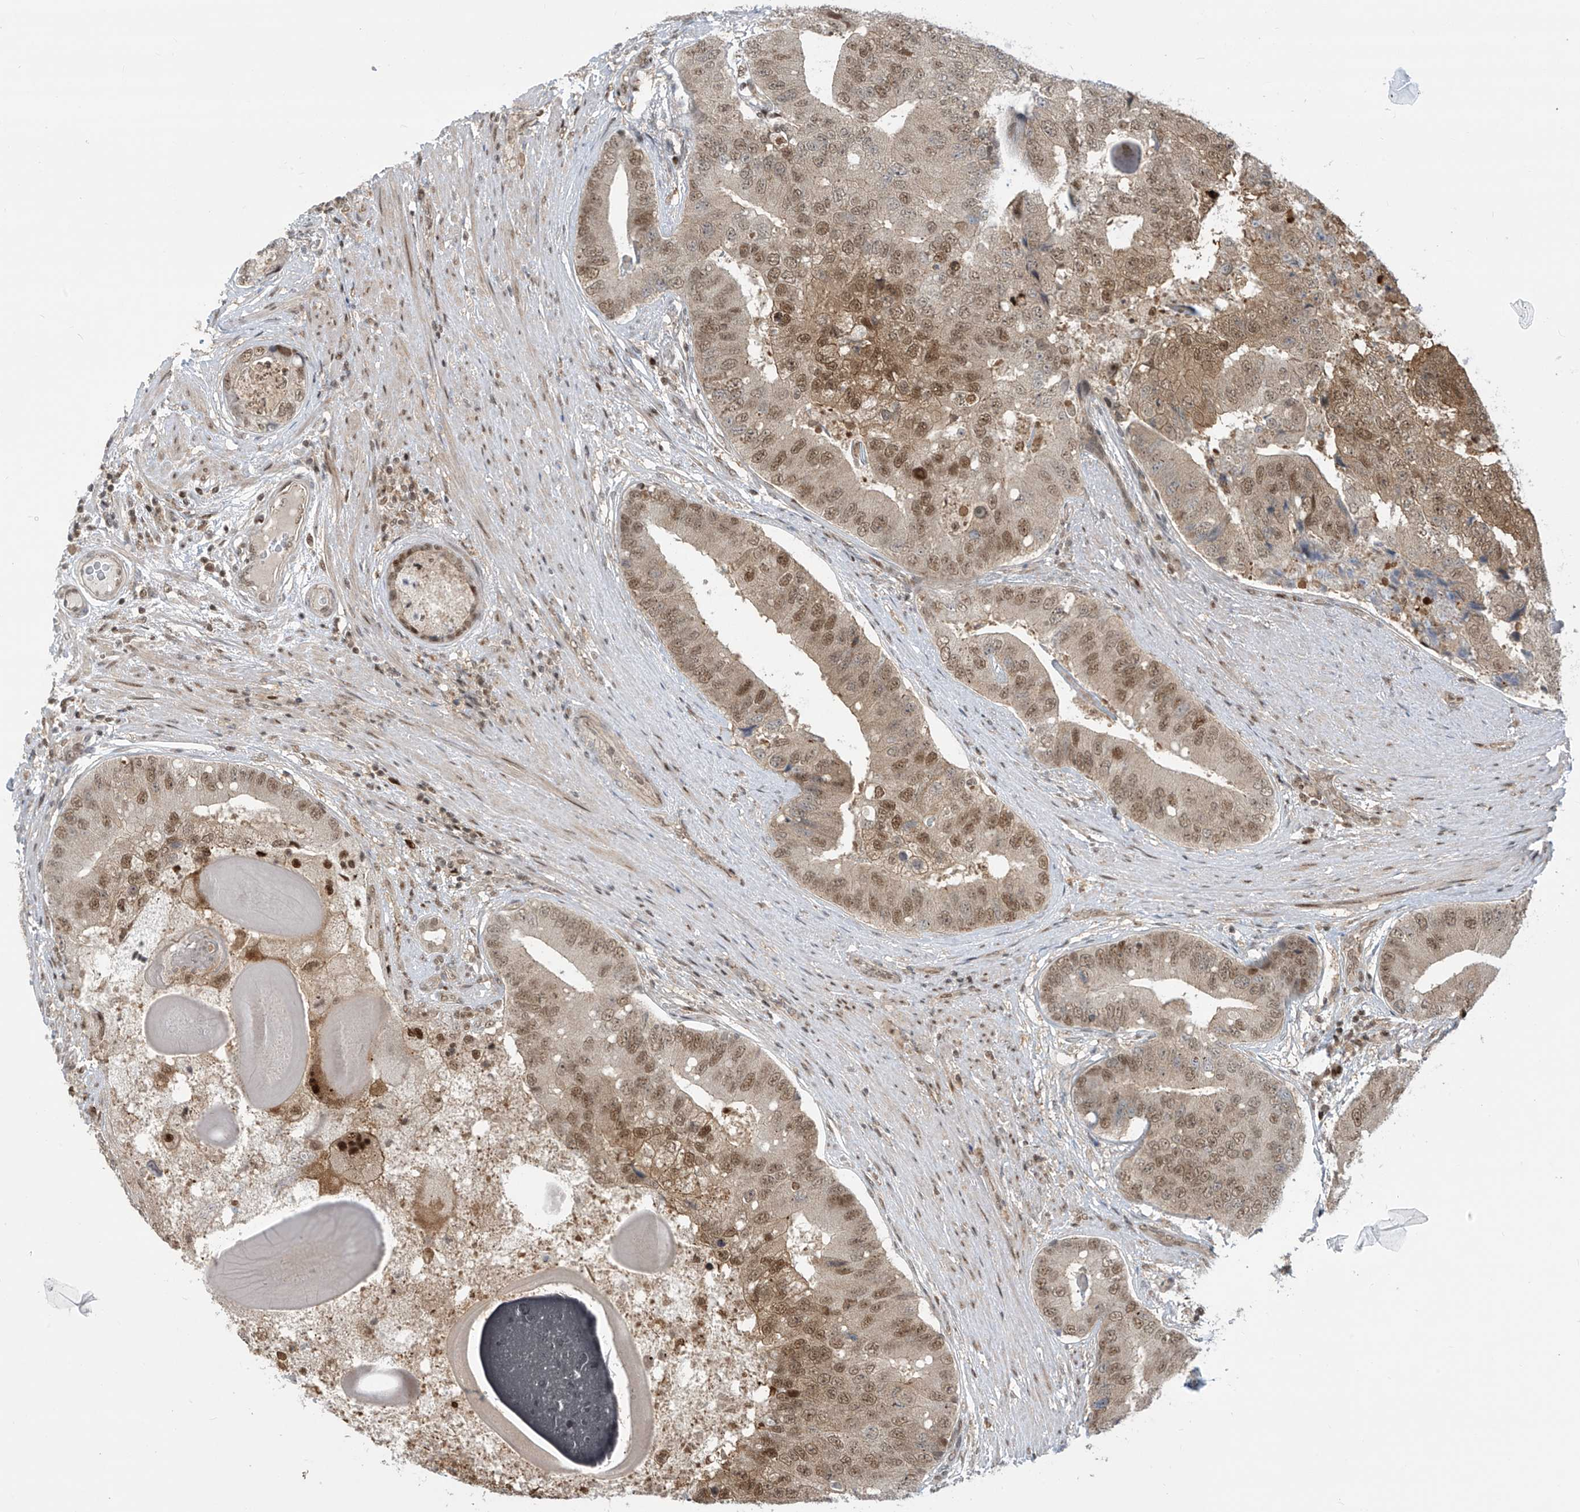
{"staining": {"intensity": "moderate", "quantity": ">75%", "location": "cytoplasmic/membranous,nuclear"}, "tissue": "prostate cancer", "cell_type": "Tumor cells", "image_type": "cancer", "snomed": [{"axis": "morphology", "description": "Adenocarcinoma, High grade"}, {"axis": "topography", "description": "Prostate"}], "caption": "Tumor cells display medium levels of moderate cytoplasmic/membranous and nuclear positivity in approximately >75% of cells in human prostate cancer (high-grade adenocarcinoma).", "gene": "LAGE3", "patient": {"sex": "male", "age": 70}}